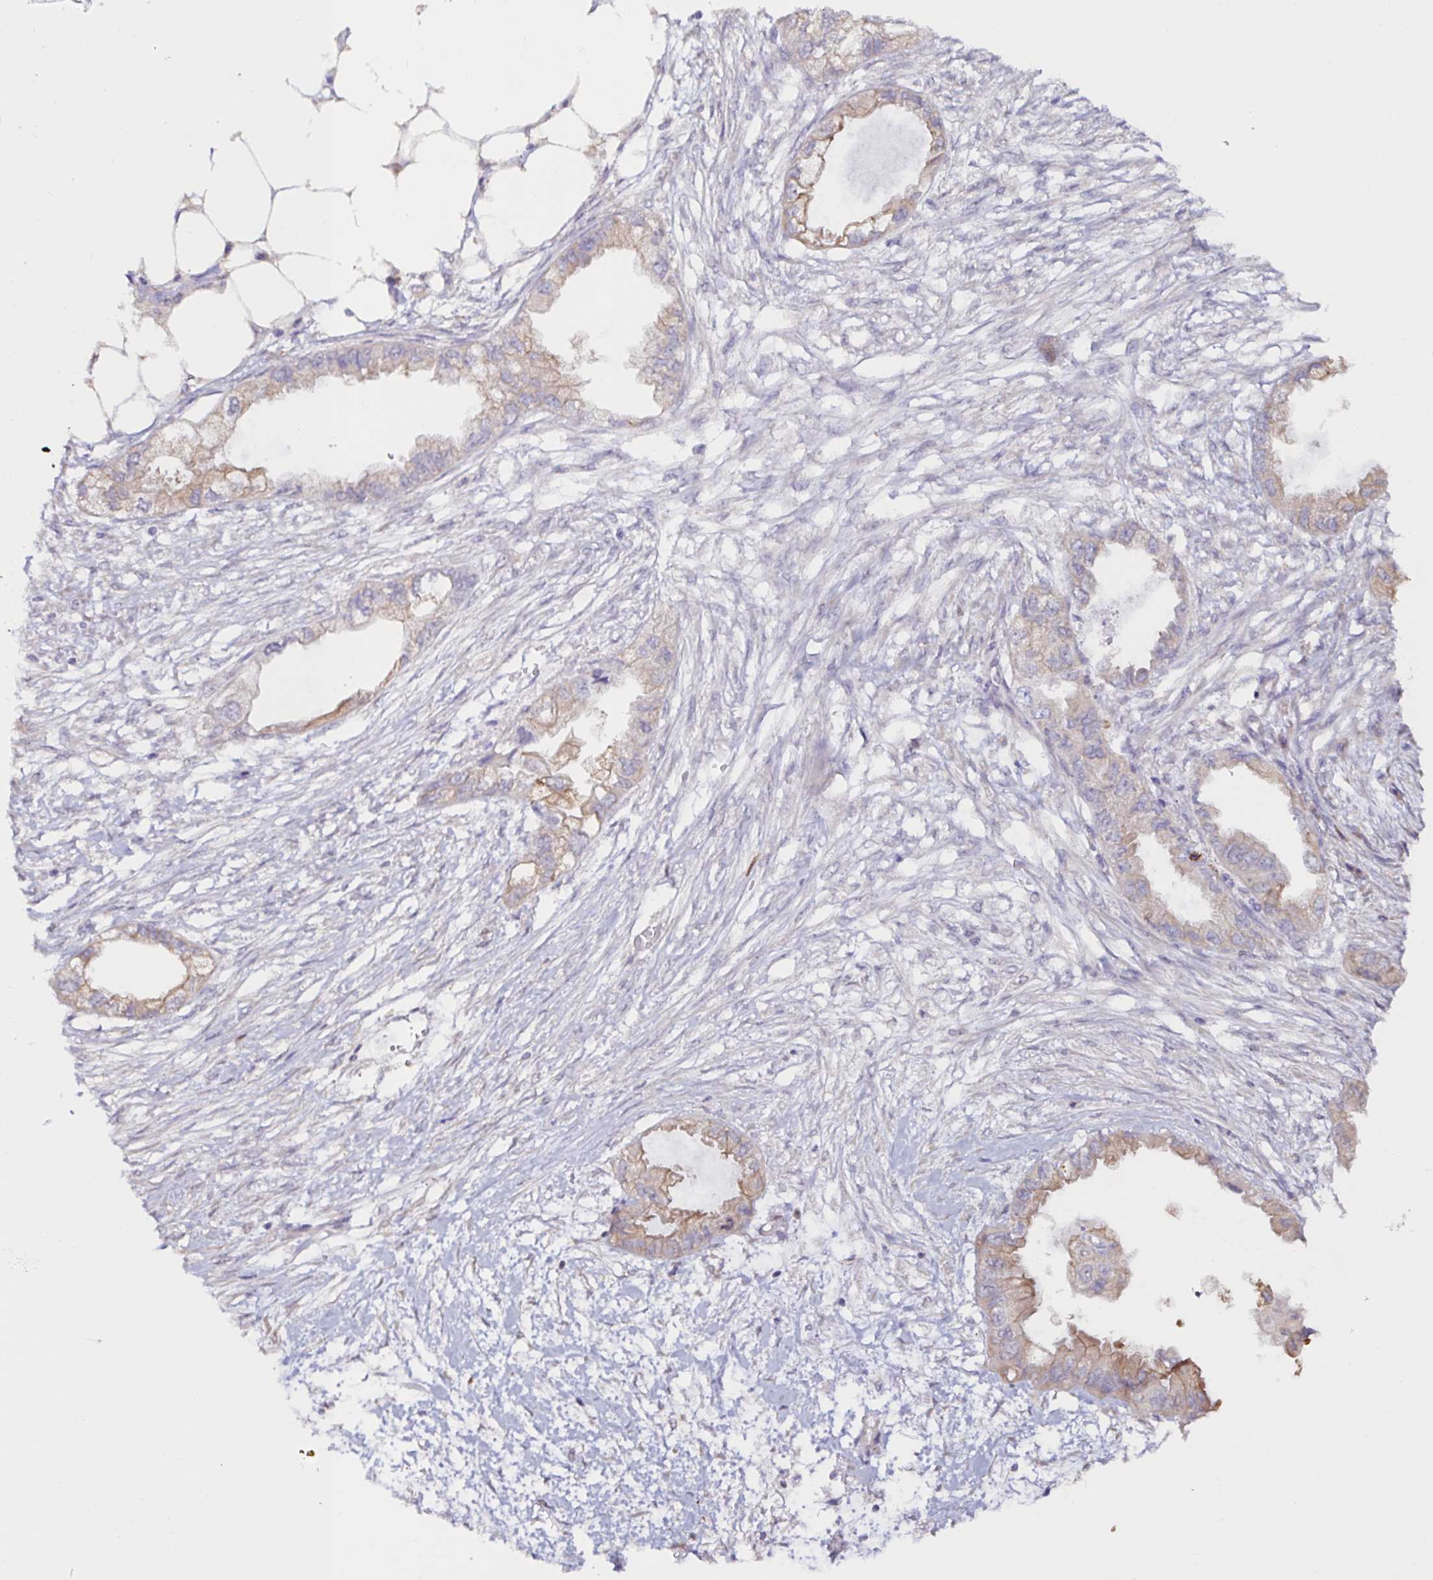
{"staining": {"intensity": "weak", "quantity": "25%-75%", "location": "cytoplasmic/membranous"}, "tissue": "endometrial cancer", "cell_type": "Tumor cells", "image_type": "cancer", "snomed": [{"axis": "morphology", "description": "Adenocarcinoma, NOS"}, {"axis": "morphology", "description": "Adenocarcinoma, metastatic, NOS"}, {"axis": "topography", "description": "Adipose tissue"}, {"axis": "topography", "description": "Endometrium"}], "caption": "Adenocarcinoma (endometrial) tissue displays weak cytoplasmic/membranous staining in approximately 25%-75% of tumor cells", "gene": "RSRP1", "patient": {"sex": "female", "age": 67}}